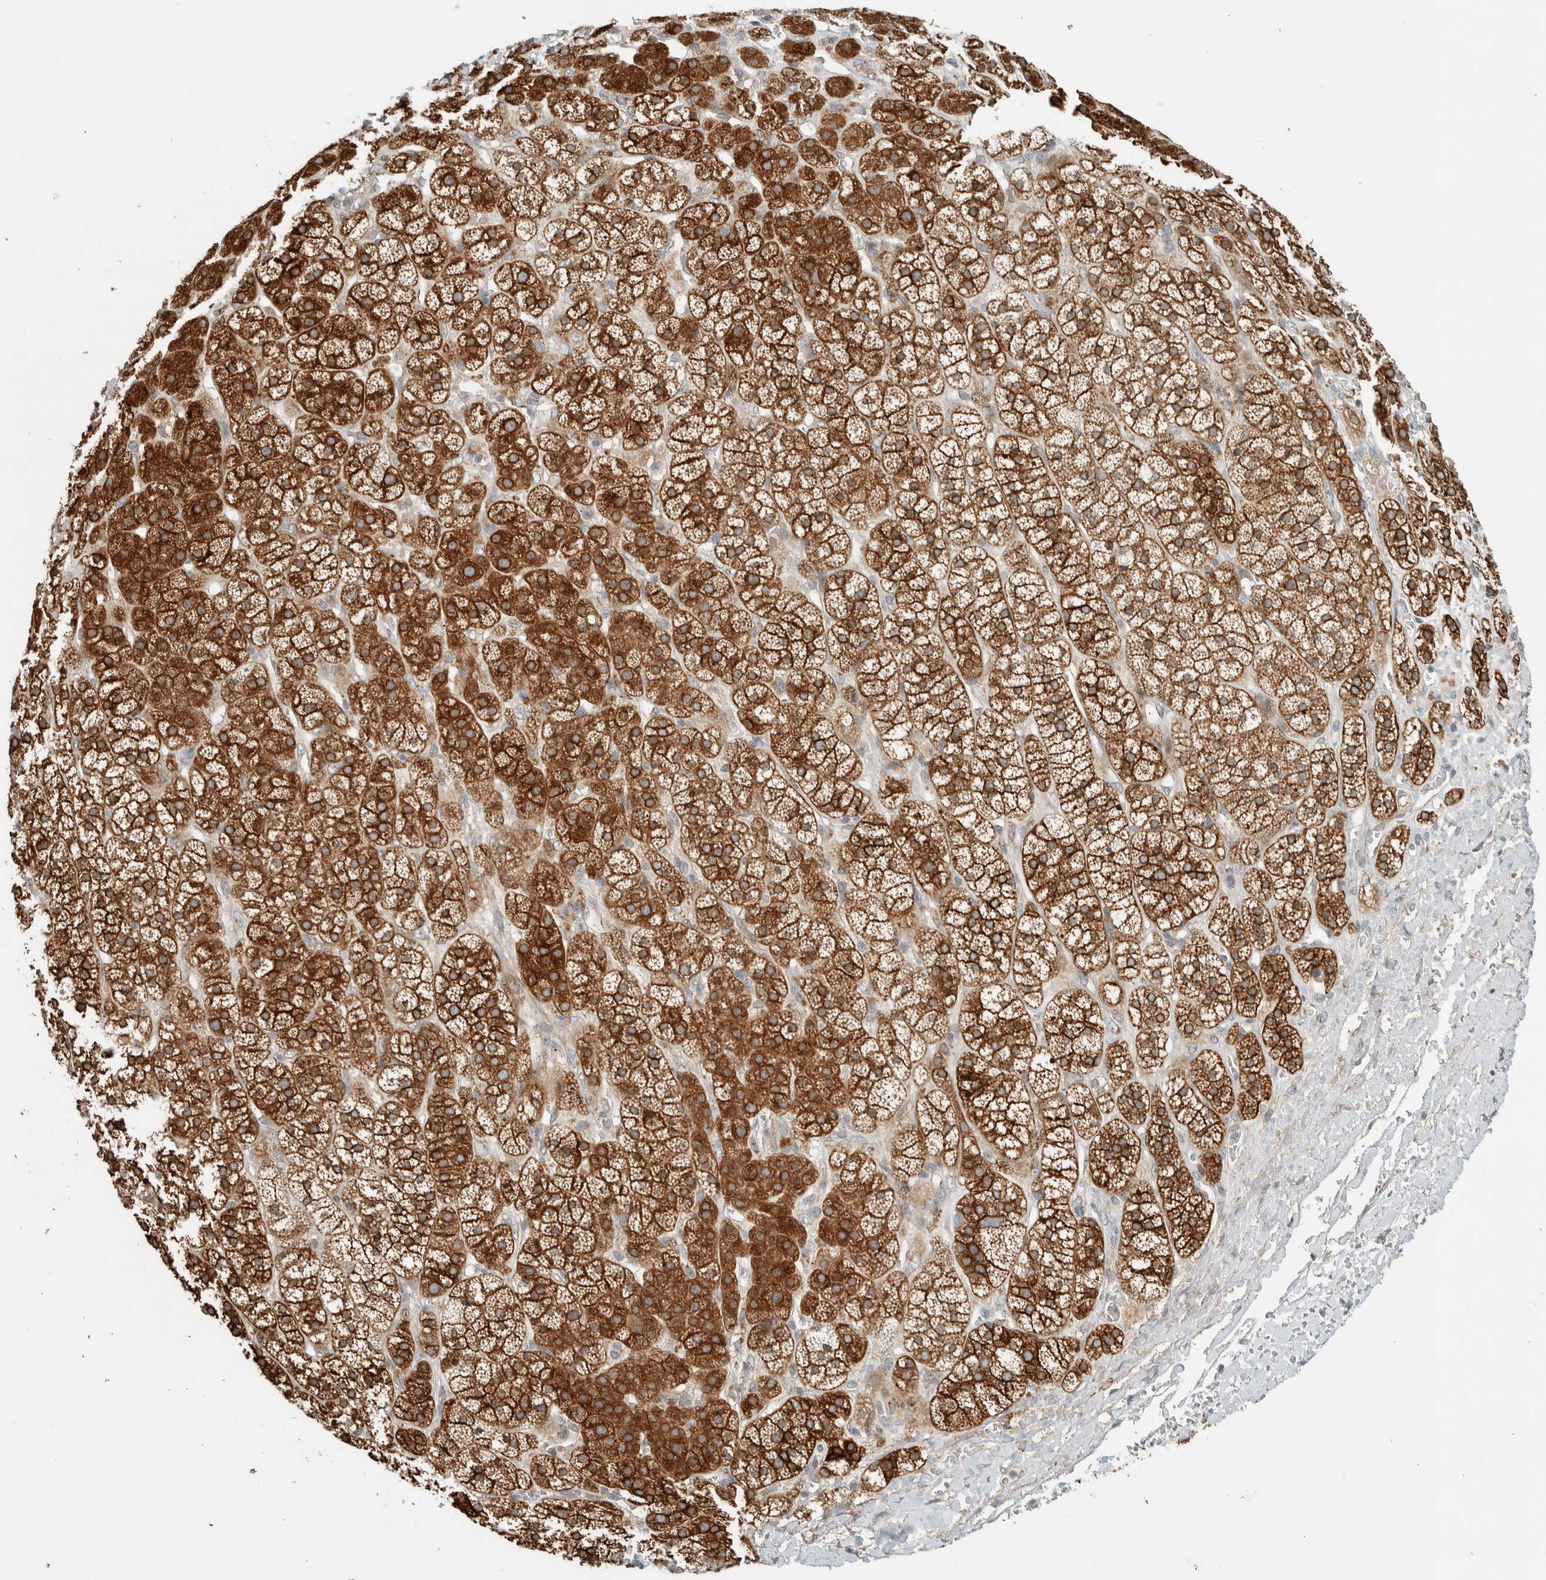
{"staining": {"intensity": "strong", "quantity": ">75%", "location": "cytoplasmic/membranous"}, "tissue": "adrenal gland", "cell_type": "Glandular cells", "image_type": "normal", "snomed": [{"axis": "morphology", "description": "Normal tissue, NOS"}, {"axis": "topography", "description": "Adrenal gland"}], "caption": "High-magnification brightfield microscopy of benign adrenal gland stained with DAB (3,3'-diaminobenzidine) (brown) and counterstained with hematoxylin (blue). glandular cells exhibit strong cytoplasmic/membranous staining is seen in about>75% of cells.", "gene": "NBR1", "patient": {"sex": "male", "age": 56}}